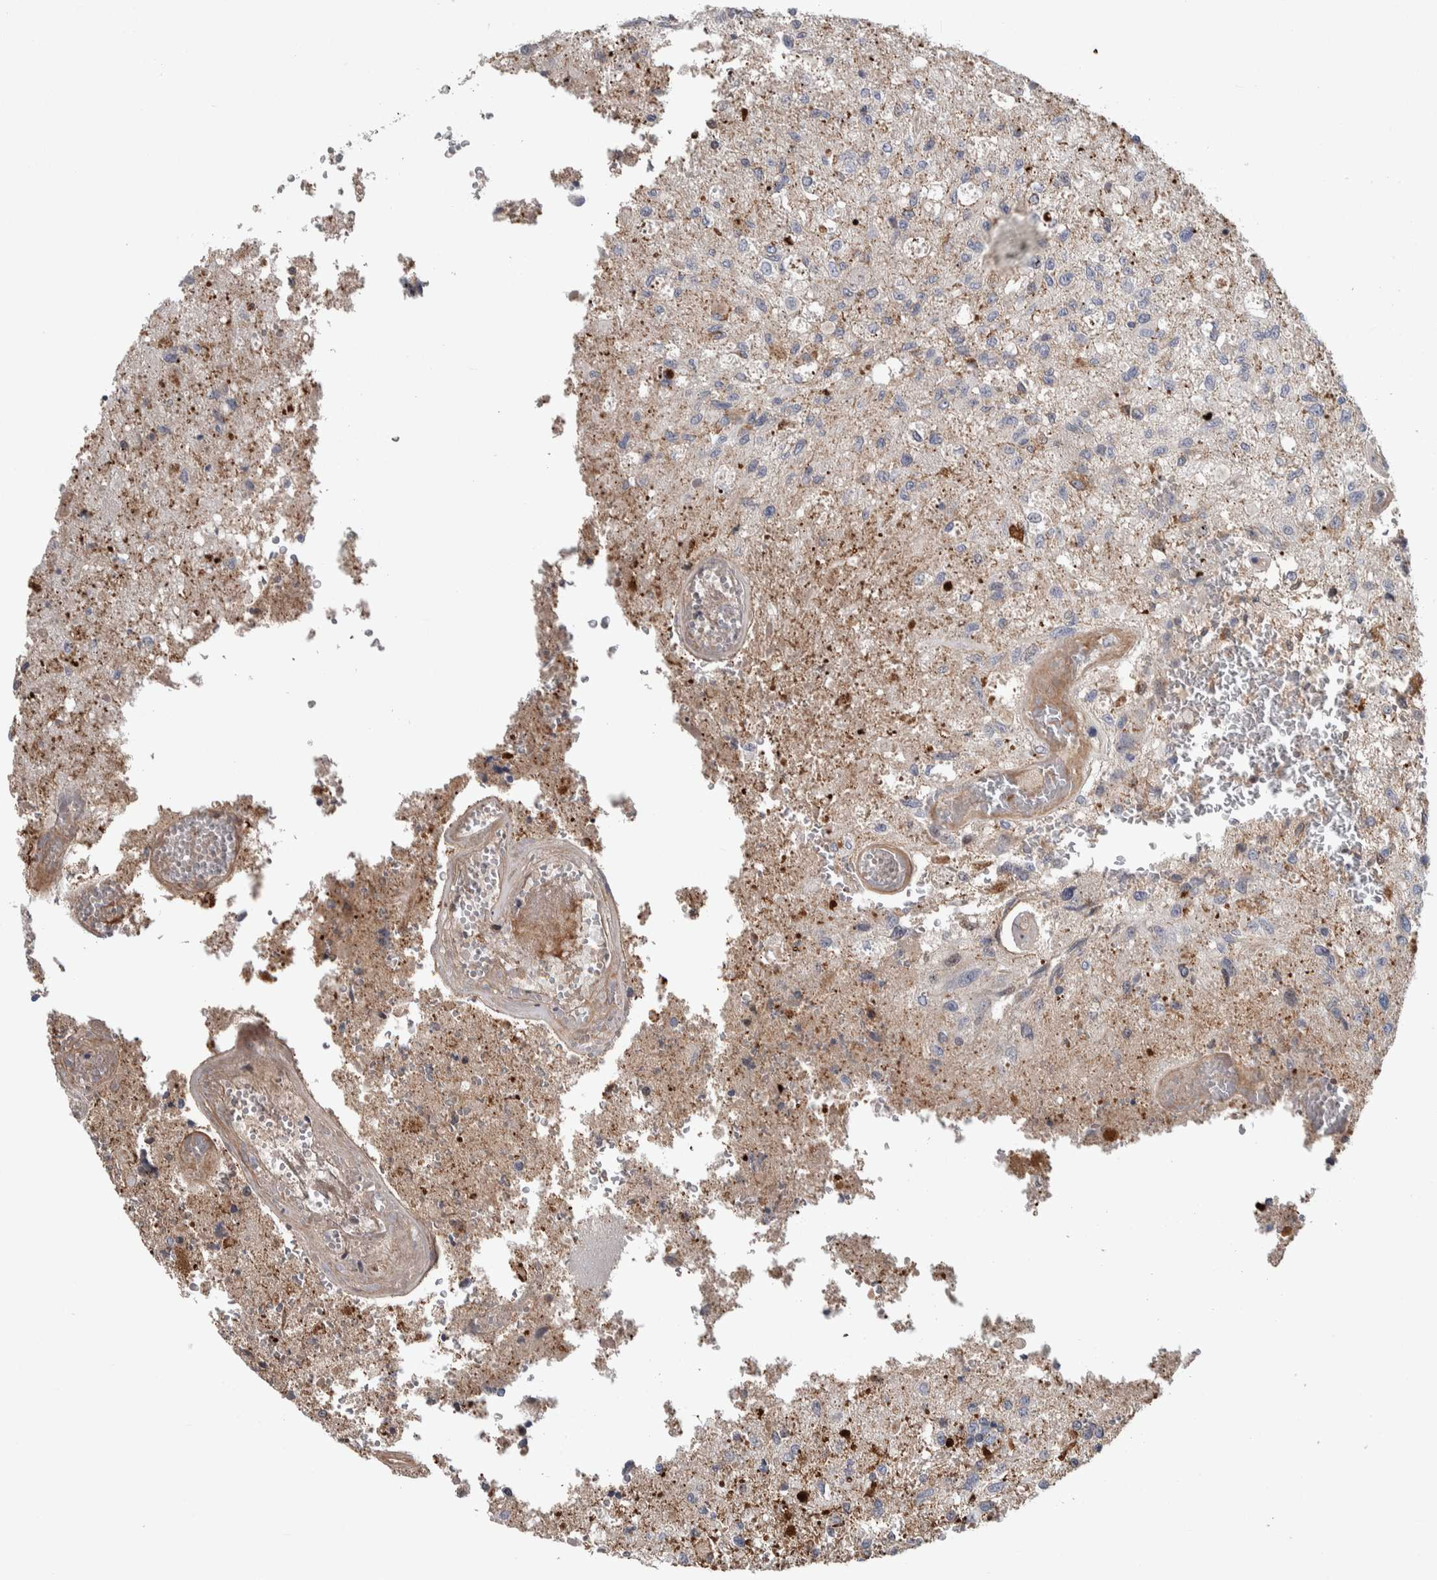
{"staining": {"intensity": "weak", "quantity": "<25%", "location": "cytoplasmic/membranous"}, "tissue": "glioma", "cell_type": "Tumor cells", "image_type": "cancer", "snomed": [{"axis": "morphology", "description": "Normal tissue, NOS"}, {"axis": "morphology", "description": "Glioma, malignant, High grade"}, {"axis": "topography", "description": "Cerebral cortex"}], "caption": "Immunohistochemical staining of malignant glioma (high-grade) reveals no significant positivity in tumor cells.", "gene": "PSMG3", "patient": {"sex": "male", "age": 77}}